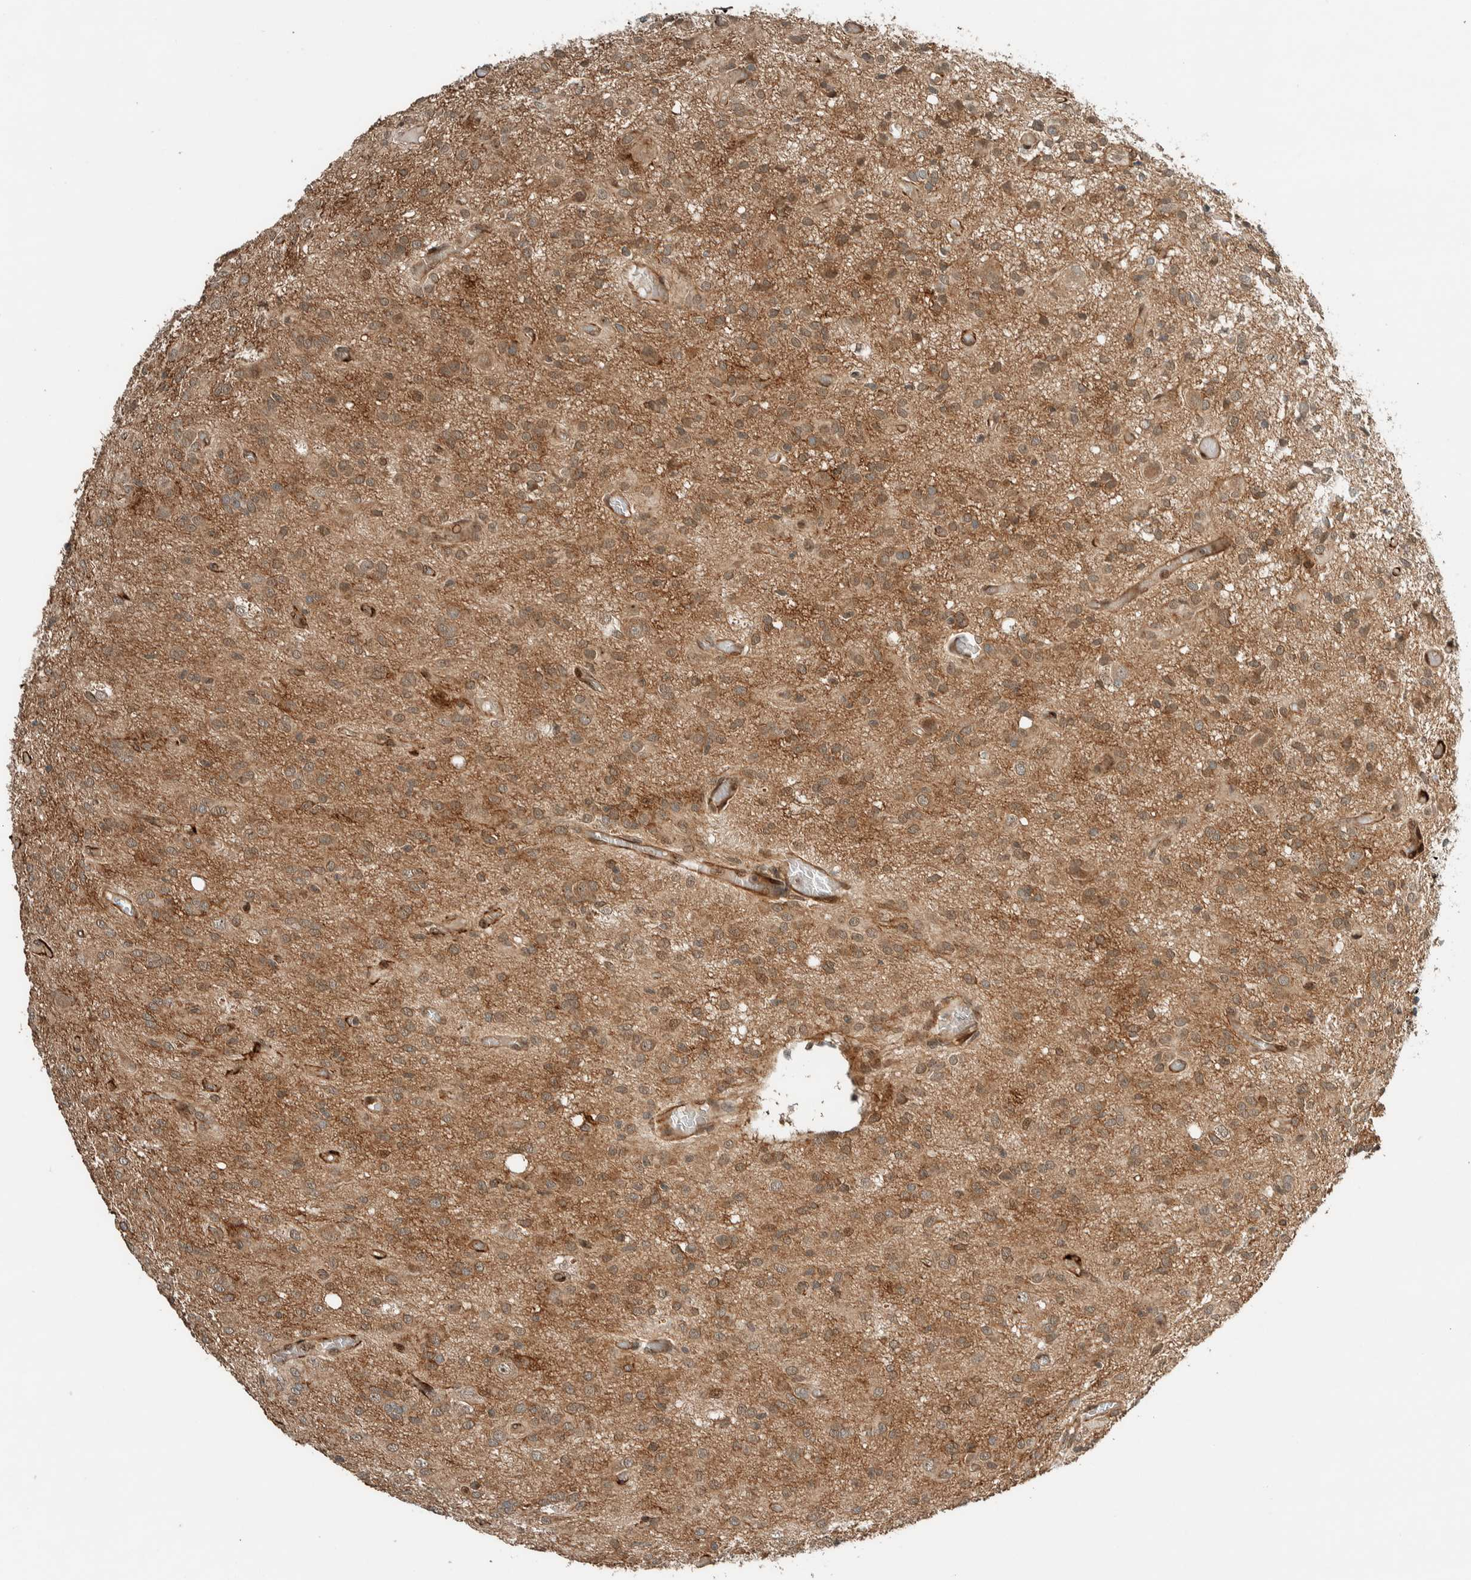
{"staining": {"intensity": "weak", "quantity": ">75%", "location": "cytoplasmic/membranous,nuclear"}, "tissue": "glioma", "cell_type": "Tumor cells", "image_type": "cancer", "snomed": [{"axis": "morphology", "description": "Glioma, malignant, High grade"}, {"axis": "topography", "description": "Brain"}], "caption": "This is a micrograph of immunohistochemistry (IHC) staining of glioma, which shows weak positivity in the cytoplasmic/membranous and nuclear of tumor cells.", "gene": "STXBP4", "patient": {"sex": "female", "age": 59}}